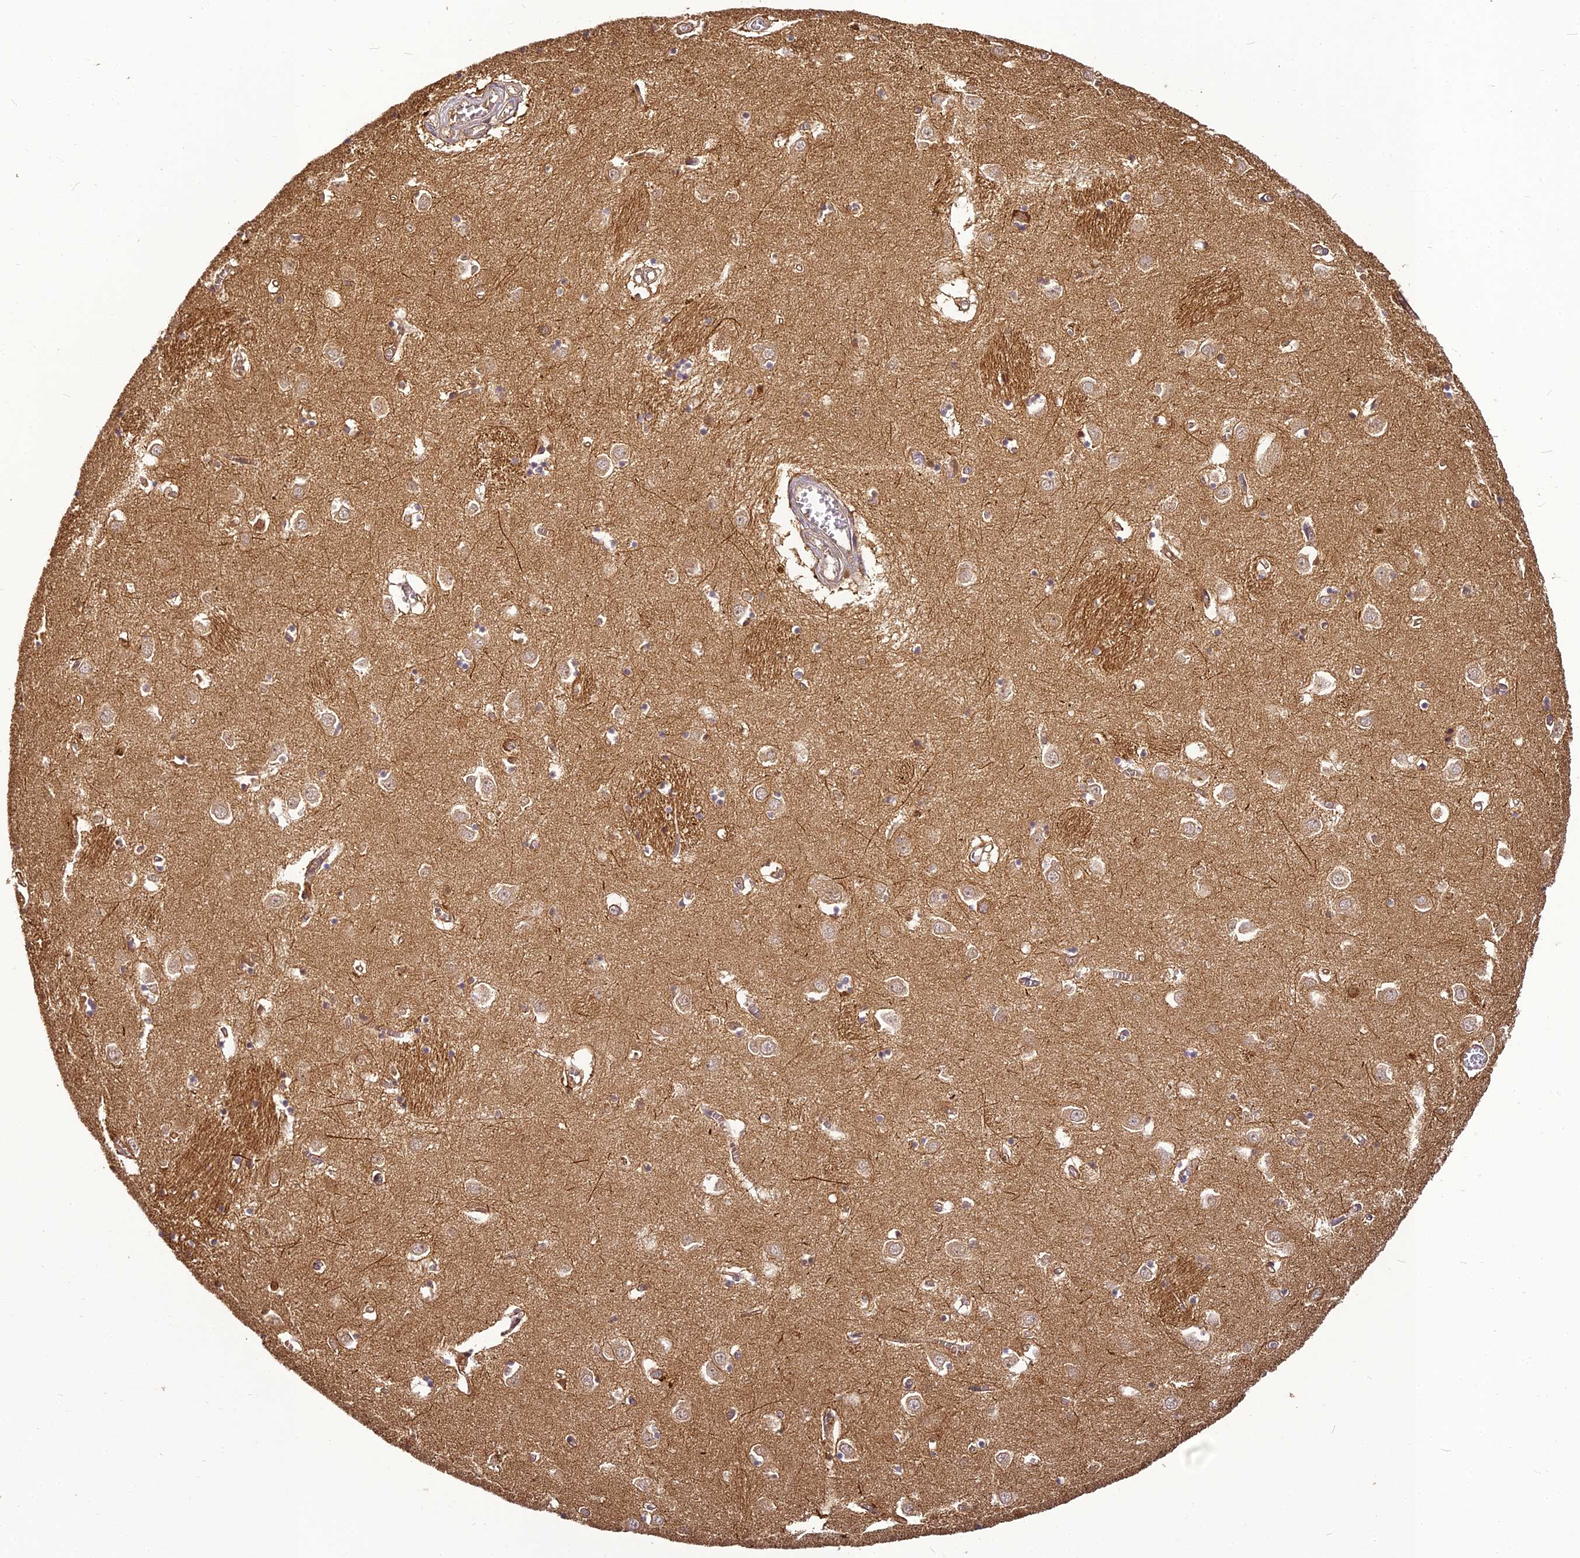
{"staining": {"intensity": "weak", "quantity": "<25%", "location": "cytoplasmic/membranous"}, "tissue": "caudate", "cell_type": "Glial cells", "image_type": "normal", "snomed": [{"axis": "morphology", "description": "Normal tissue, NOS"}, {"axis": "topography", "description": "Lateral ventricle wall"}], "caption": "Glial cells show no significant expression in benign caudate.", "gene": "BCDIN3D", "patient": {"sex": "male", "age": 70}}